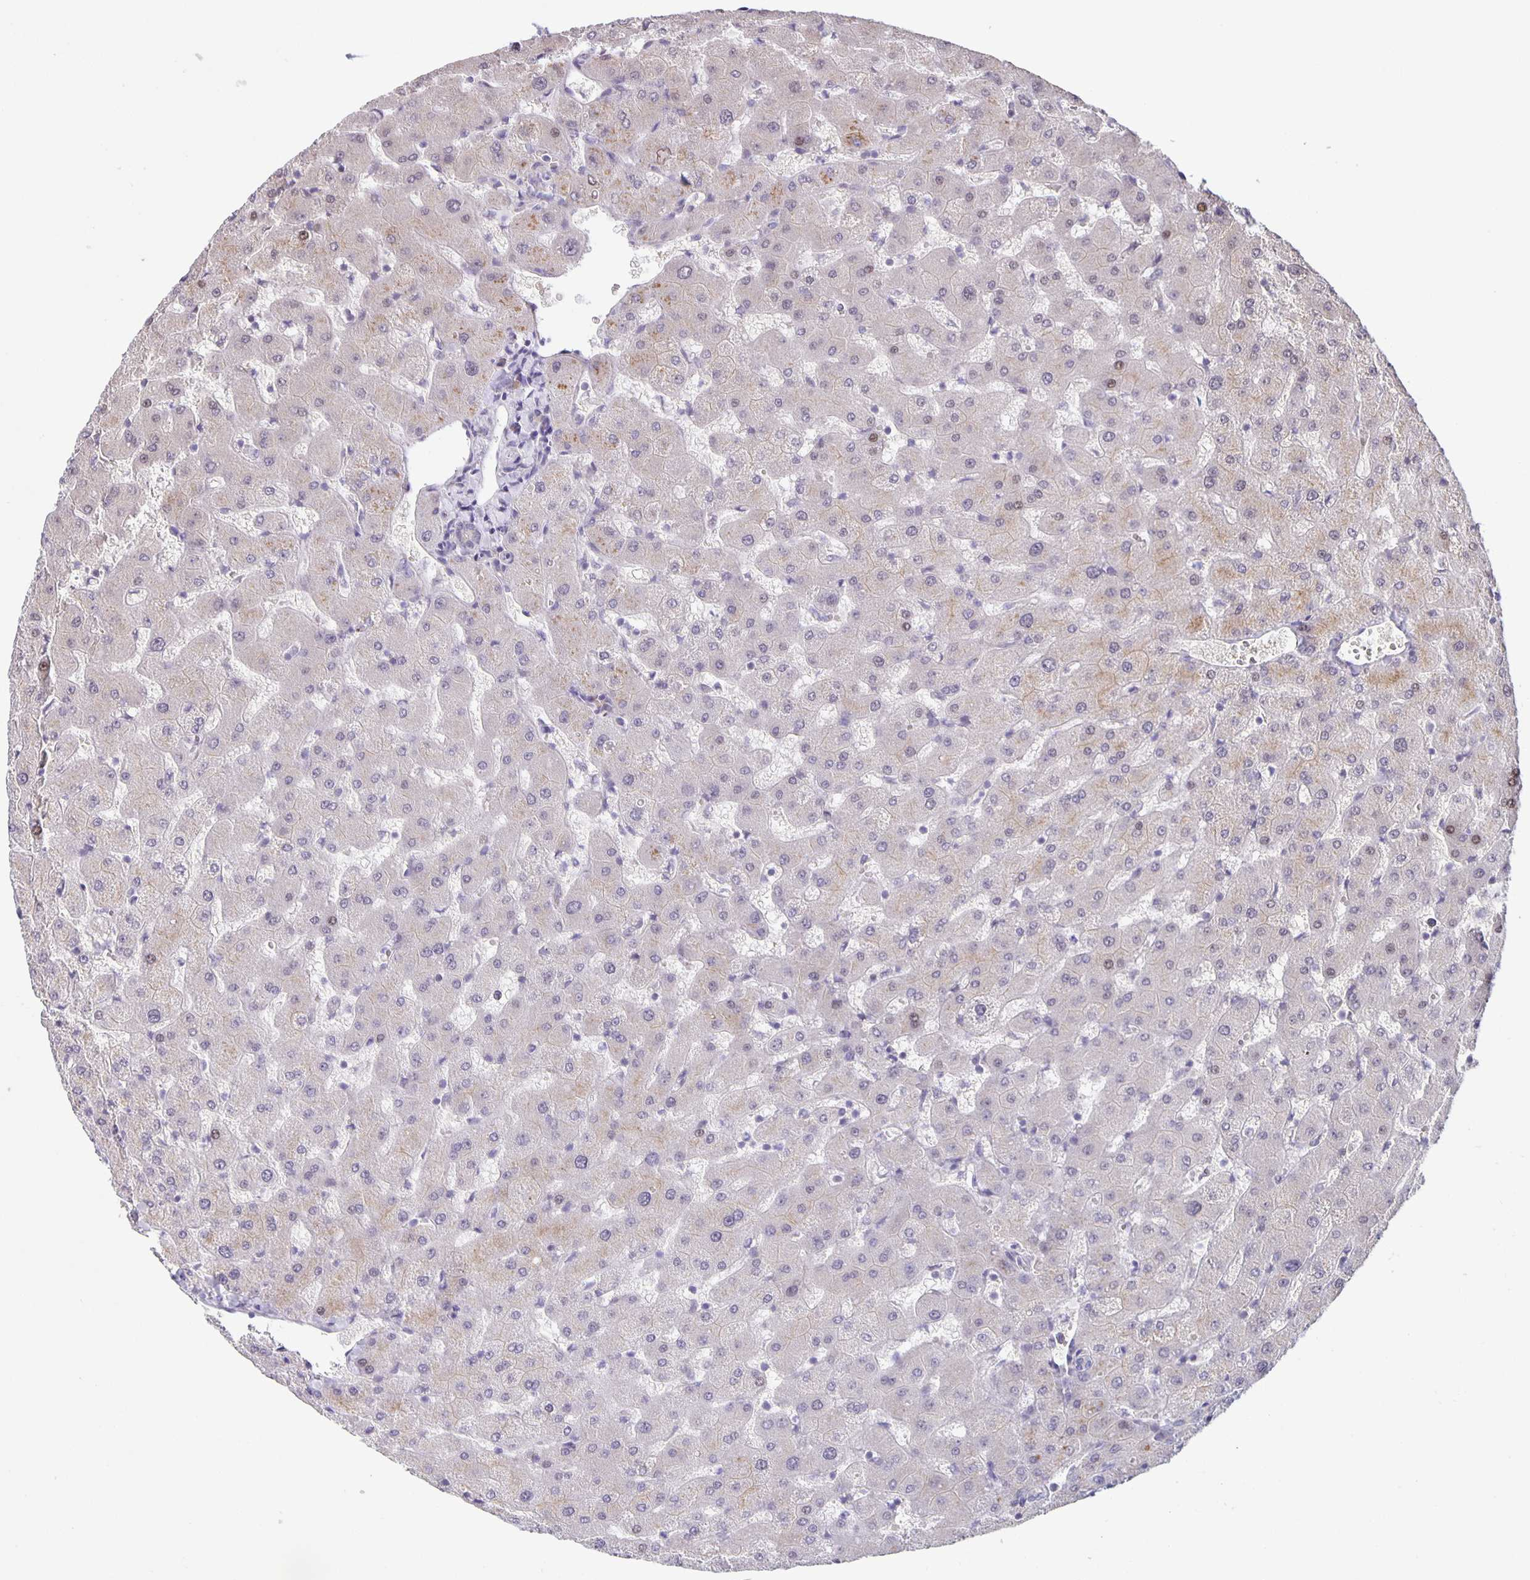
{"staining": {"intensity": "negative", "quantity": "none", "location": "none"}, "tissue": "liver", "cell_type": "Cholangiocytes", "image_type": "normal", "snomed": [{"axis": "morphology", "description": "Normal tissue, NOS"}, {"axis": "topography", "description": "Liver"}], "caption": "Immunohistochemistry (IHC) photomicrograph of benign liver stained for a protein (brown), which shows no expression in cholangiocytes.", "gene": "MAPK12", "patient": {"sex": "female", "age": 63}}